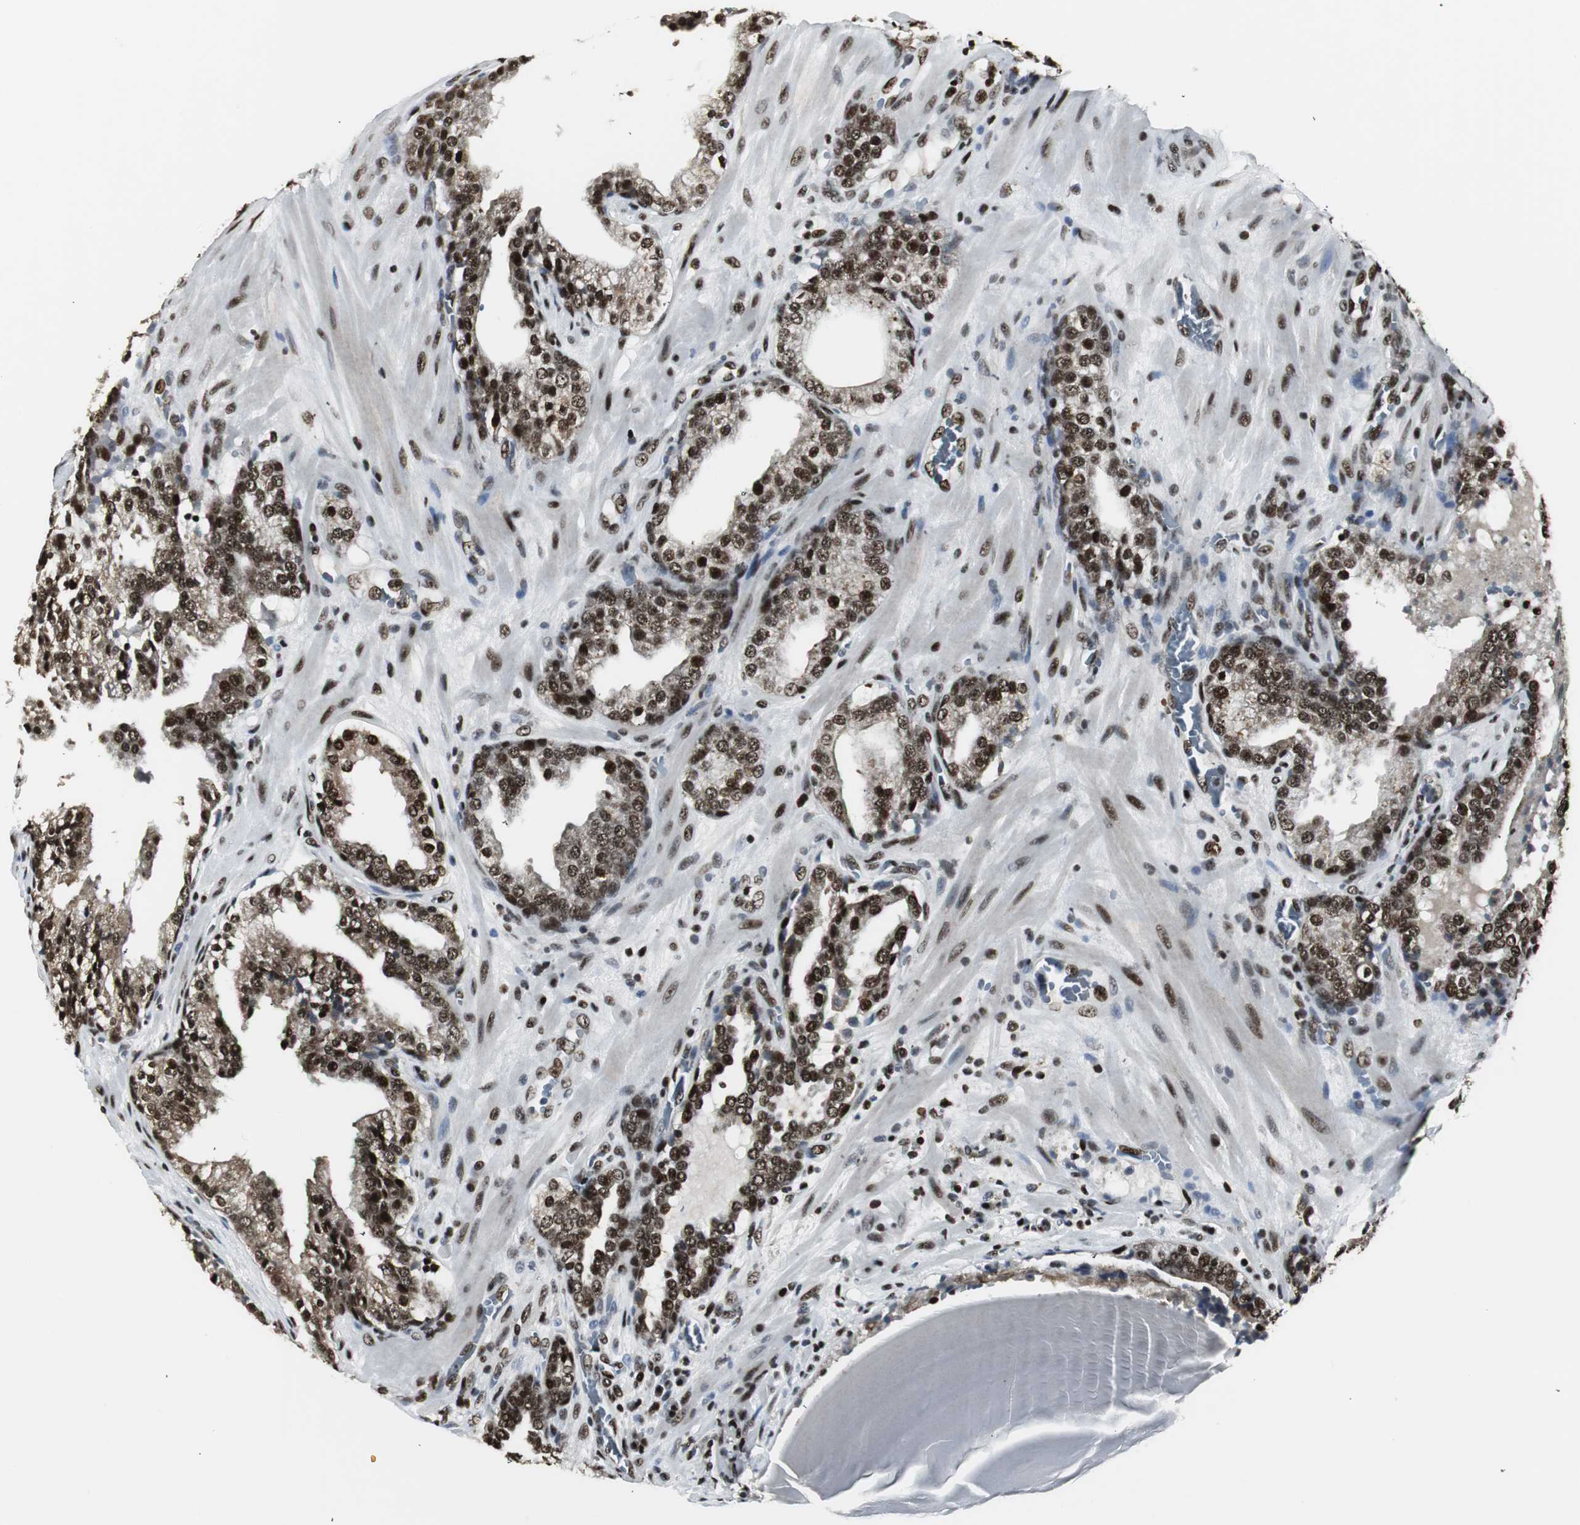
{"staining": {"intensity": "strong", "quantity": ">75%", "location": "nuclear"}, "tissue": "prostate cancer", "cell_type": "Tumor cells", "image_type": "cancer", "snomed": [{"axis": "morphology", "description": "Adenocarcinoma, High grade"}, {"axis": "topography", "description": "Prostate"}], "caption": "This histopathology image exhibits IHC staining of human prostate high-grade adenocarcinoma, with high strong nuclear expression in approximately >75% of tumor cells.", "gene": "PARN", "patient": {"sex": "male", "age": 68}}